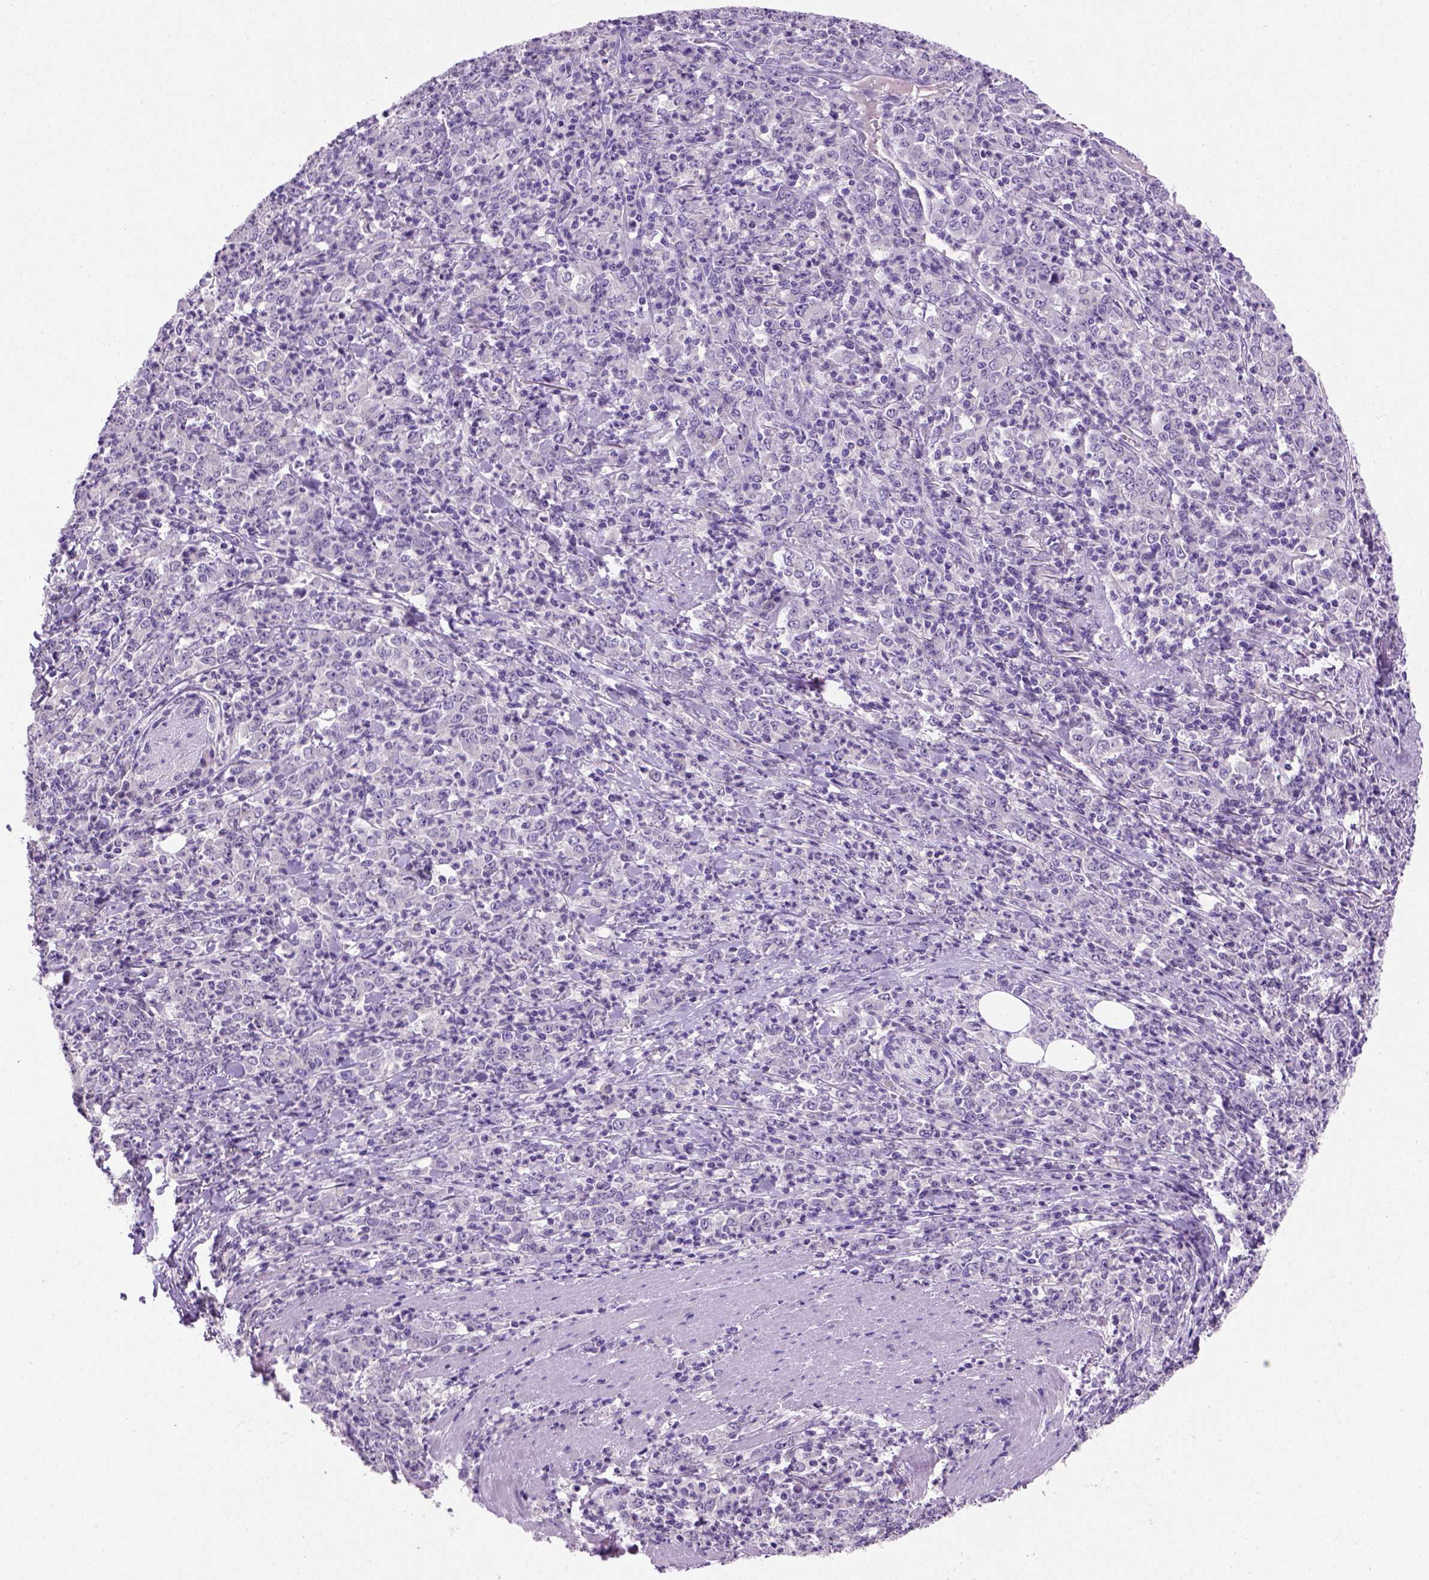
{"staining": {"intensity": "negative", "quantity": "none", "location": "none"}, "tissue": "stomach cancer", "cell_type": "Tumor cells", "image_type": "cancer", "snomed": [{"axis": "morphology", "description": "Adenocarcinoma, NOS"}, {"axis": "topography", "description": "Stomach, lower"}], "caption": "Photomicrograph shows no protein positivity in tumor cells of stomach cancer tissue. Brightfield microscopy of immunohistochemistry (IHC) stained with DAB (3,3'-diaminobenzidine) (brown) and hematoxylin (blue), captured at high magnification.", "gene": "CDH1", "patient": {"sex": "female", "age": 71}}